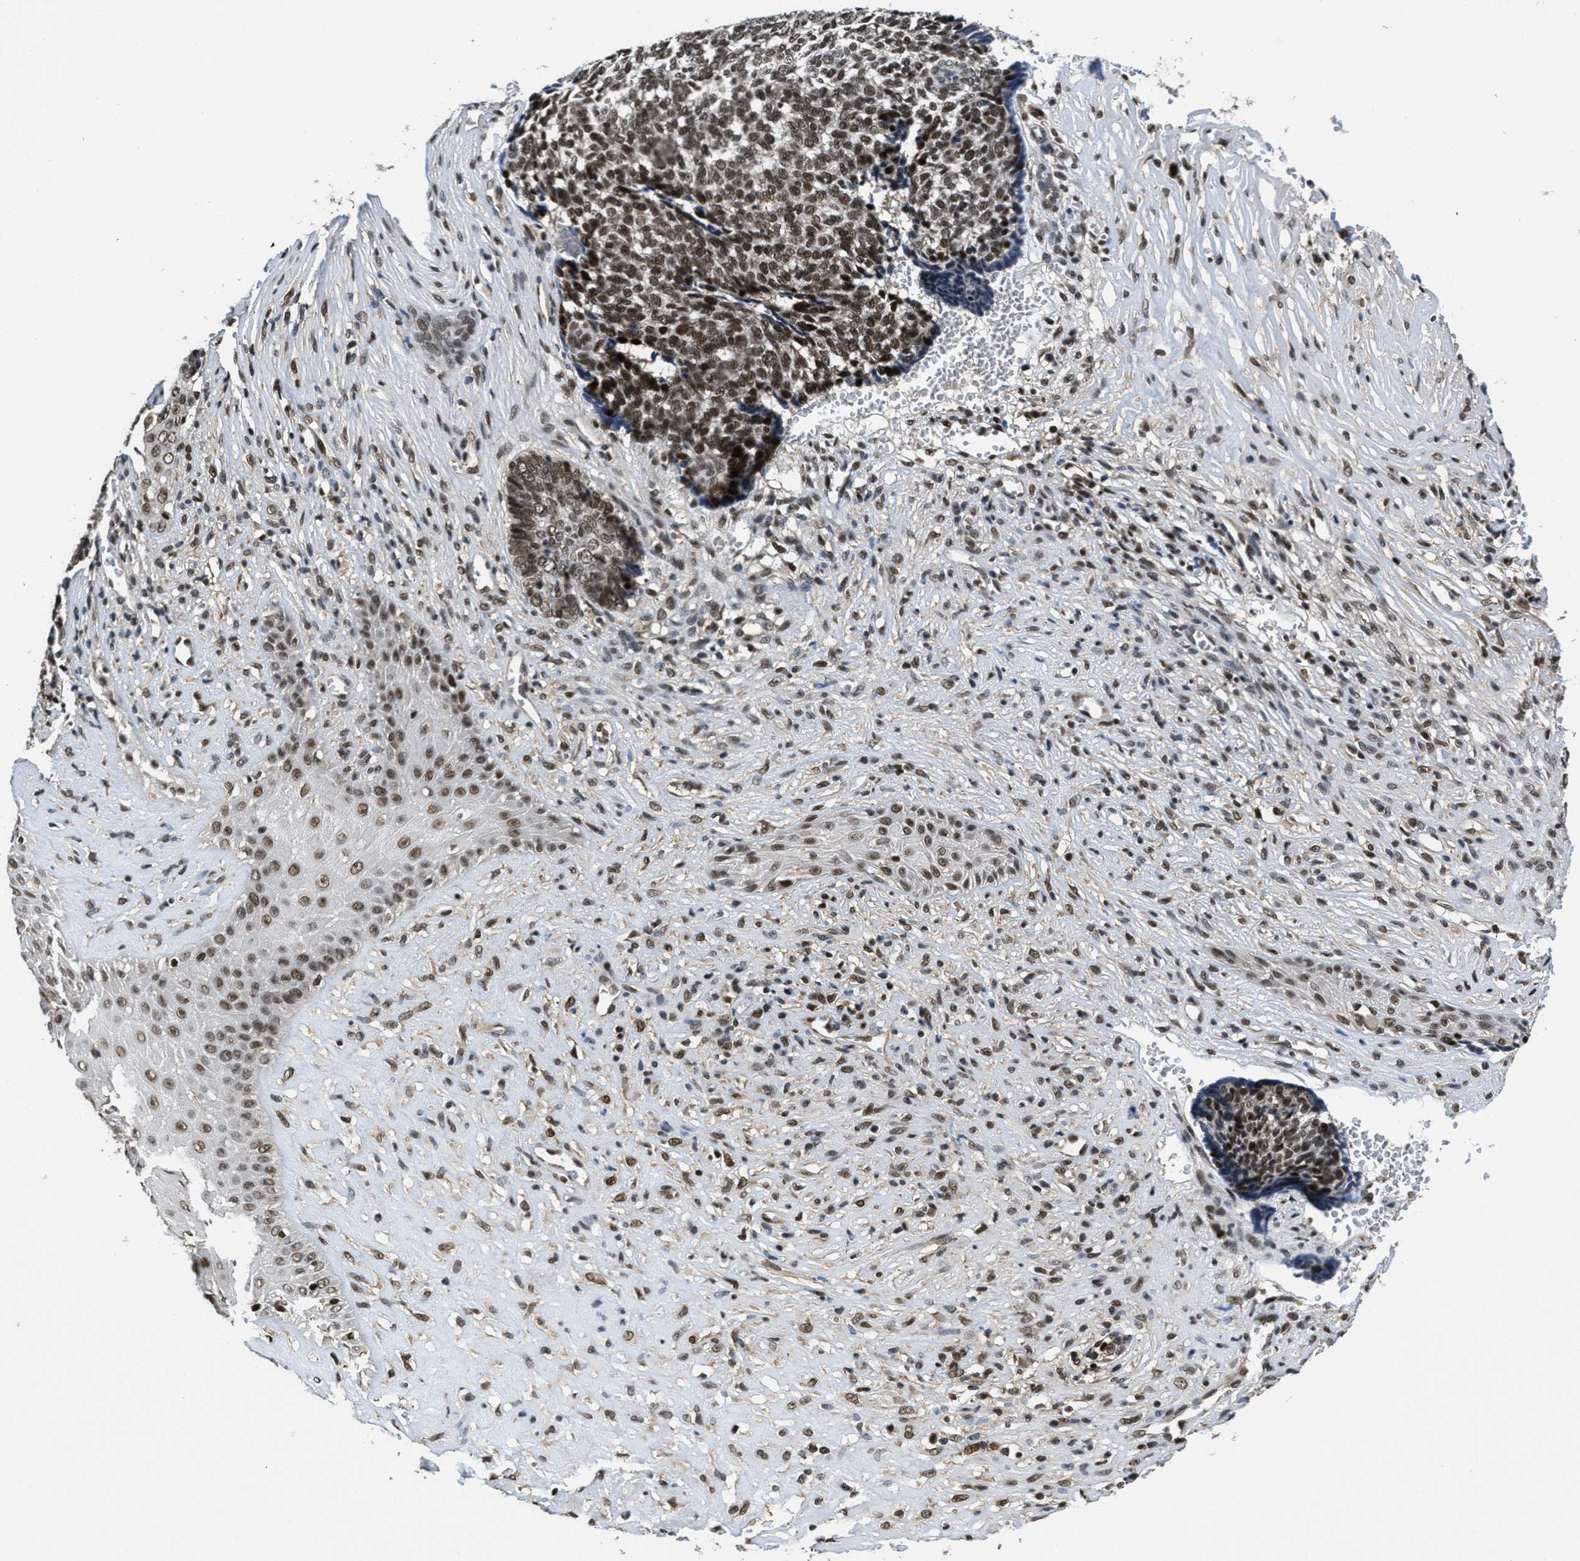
{"staining": {"intensity": "moderate", "quantity": ">75%", "location": "nuclear"}, "tissue": "skin cancer", "cell_type": "Tumor cells", "image_type": "cancer", "snomed": [{"axis": "morphology", "description": "Basal cell carcinoma"}, {"axis": "topography", "description": "Skin"}], "caption": "Immunohistochemistry of skin cancer exhibits medium levels of moderate nuclear expression in approximately >75% of tumor cells.", "gene": "CUL4B", "patient": {"sex": "male", "age": 84}}